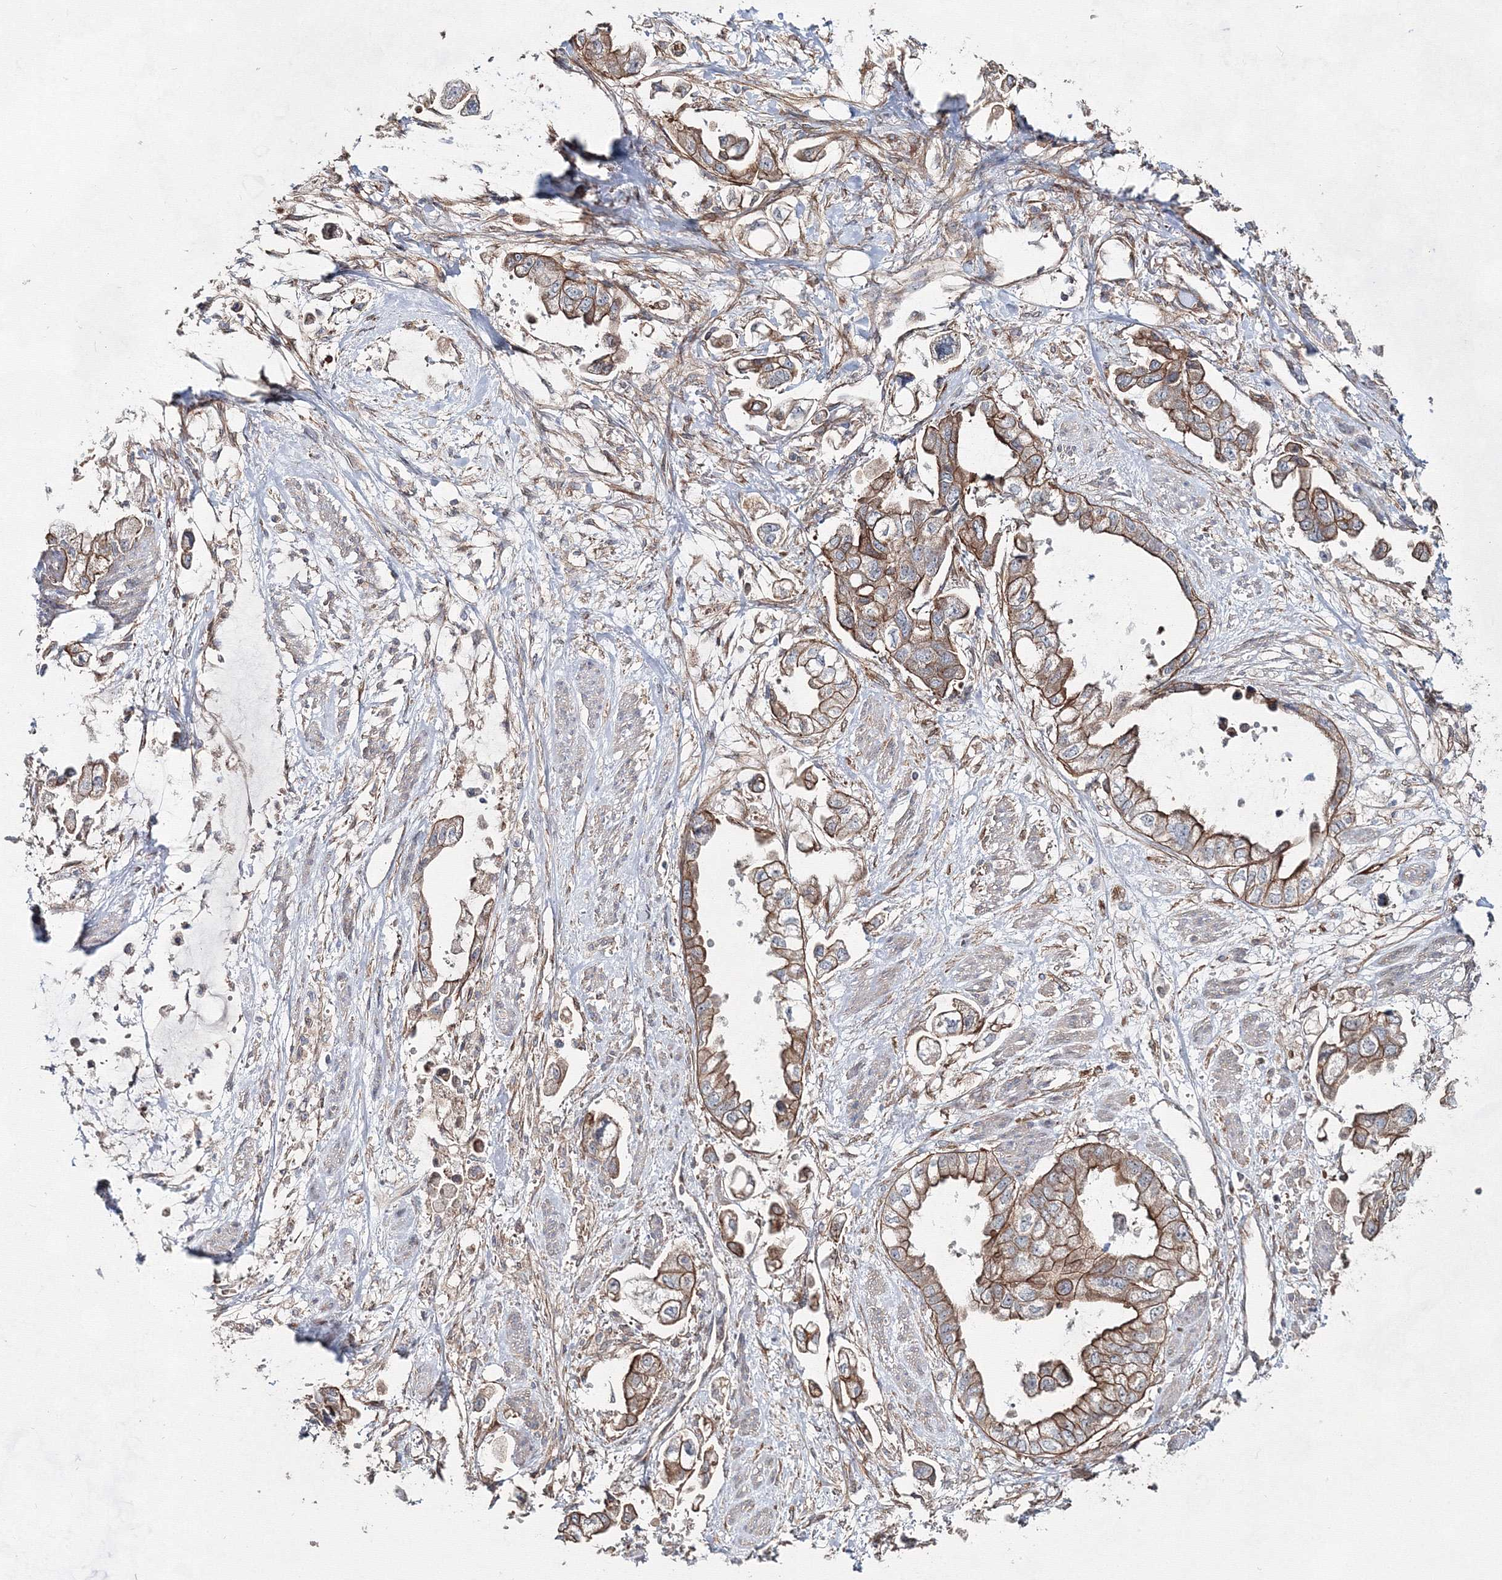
{"staining": {"intensity": "moderate", "quantity": ">75%", "location": "cytoplasmic/membranous"}, "tissue": "stomach cancer", "cell_type": "Tumor cells", "image_type": "cancer", "snomed": [{"axis": "morphology", "description": "Adenocarcinoma, NOS"}, {"axis": "topography", "description": "Stomach"}], "caption": "Moderate cytoplasmic/membranous staining is appreciated in about >75% of tumor cells in stomach adenocarcinoma. (IHC, brightfield microscopy, high magnification).", "gene": "EXOC6", "patient": {"sex": "male", "age": 62}}